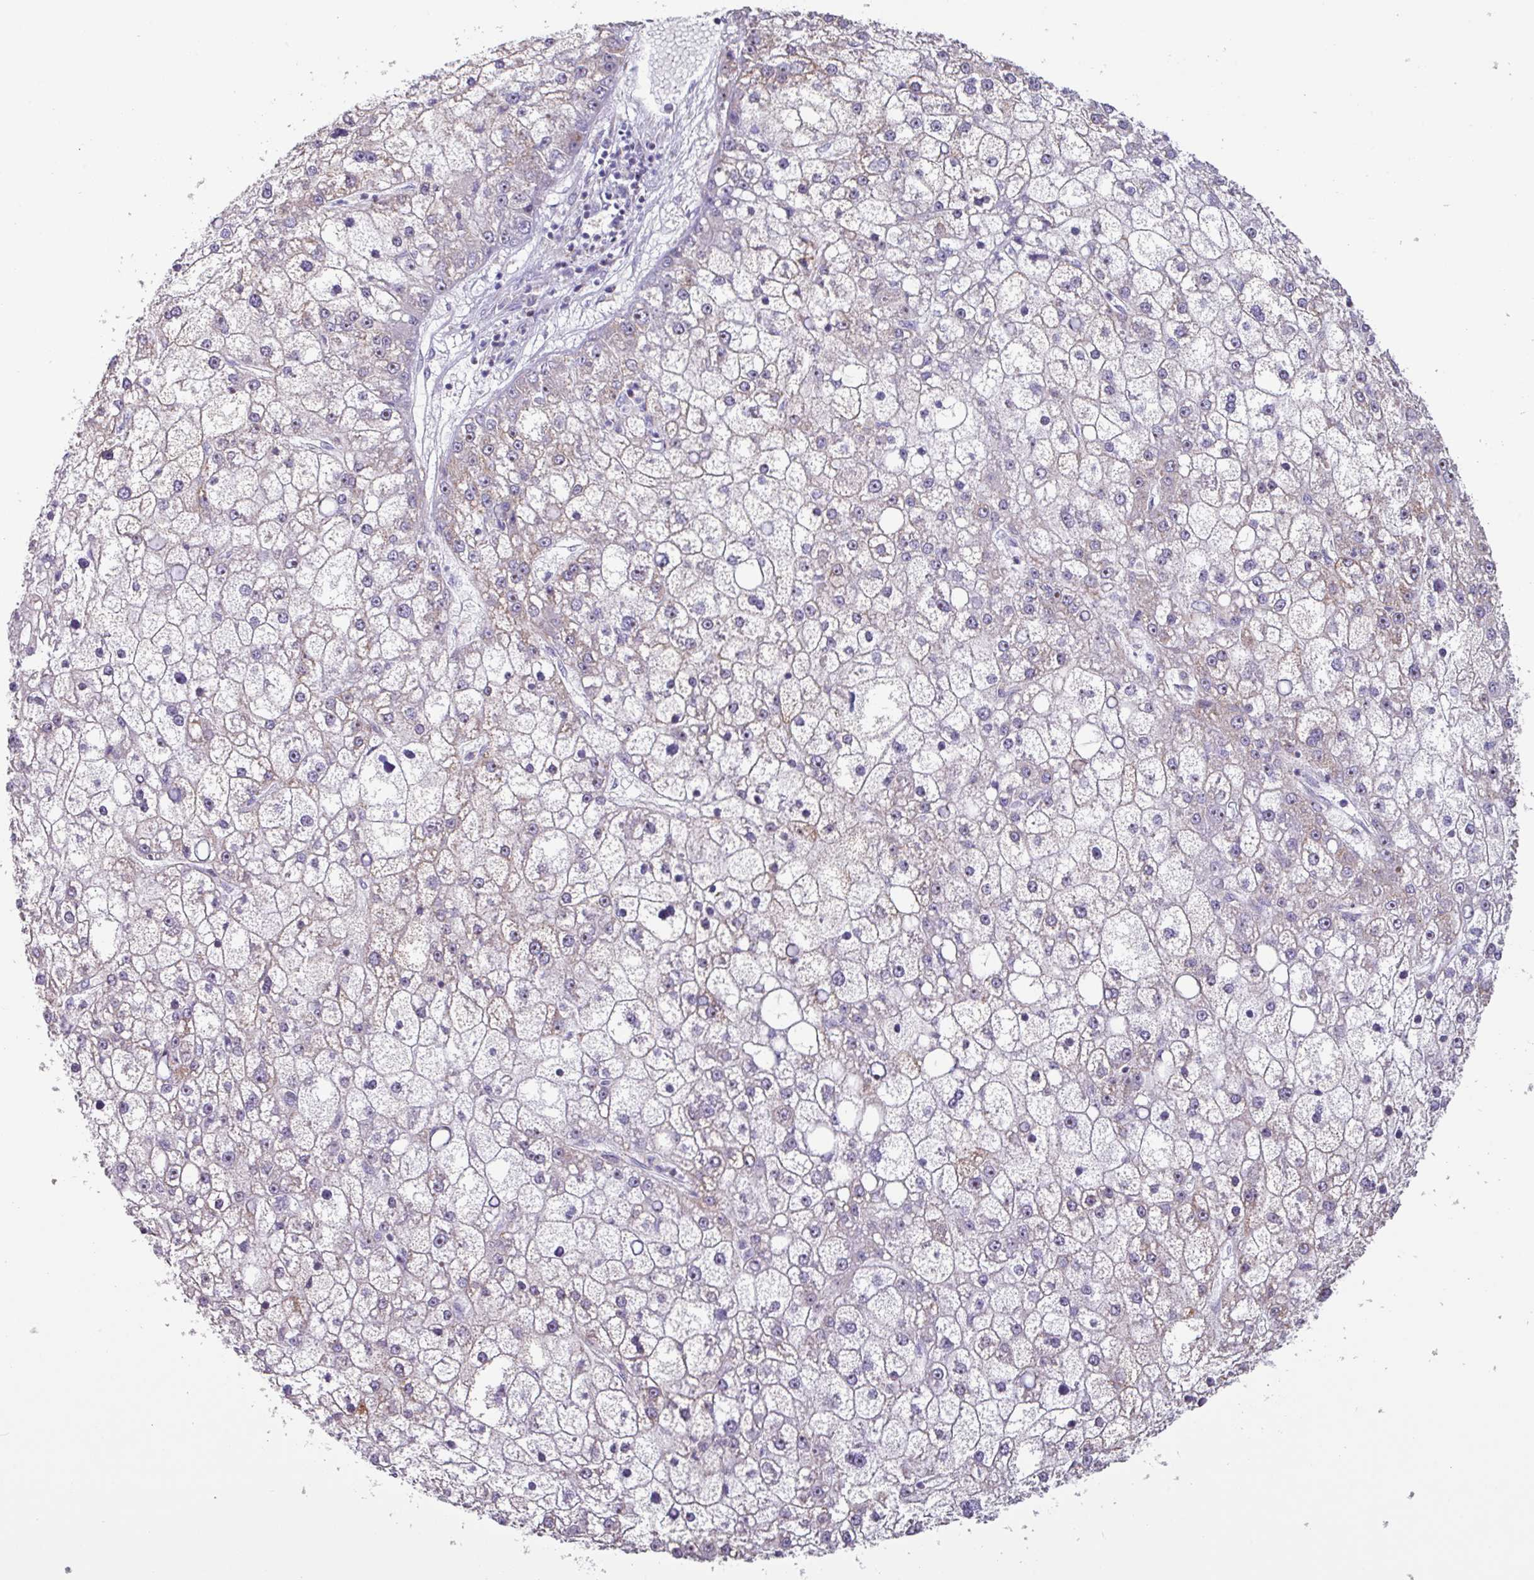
{"staining": {"intensity": "weak", "quantity": "<25%", "location": "cytoplasmic/membranous"}, "tissue": "liver cancer", "cell_type": "Tumor cells", "image_type": "cancer", "snomed": [{"axis": "morphology", "description": "Carcinoma, Hepatocellular, NOS"}, {"axis": "topography", "description": "Liver"}], "caption": "A high-resolution photomicrograph shows IHC staining of liver cancer, which displays no significant positivity in tumor cells.", "gene": "MT-ND4", "patient": {"sex": "male", "age": 67}}